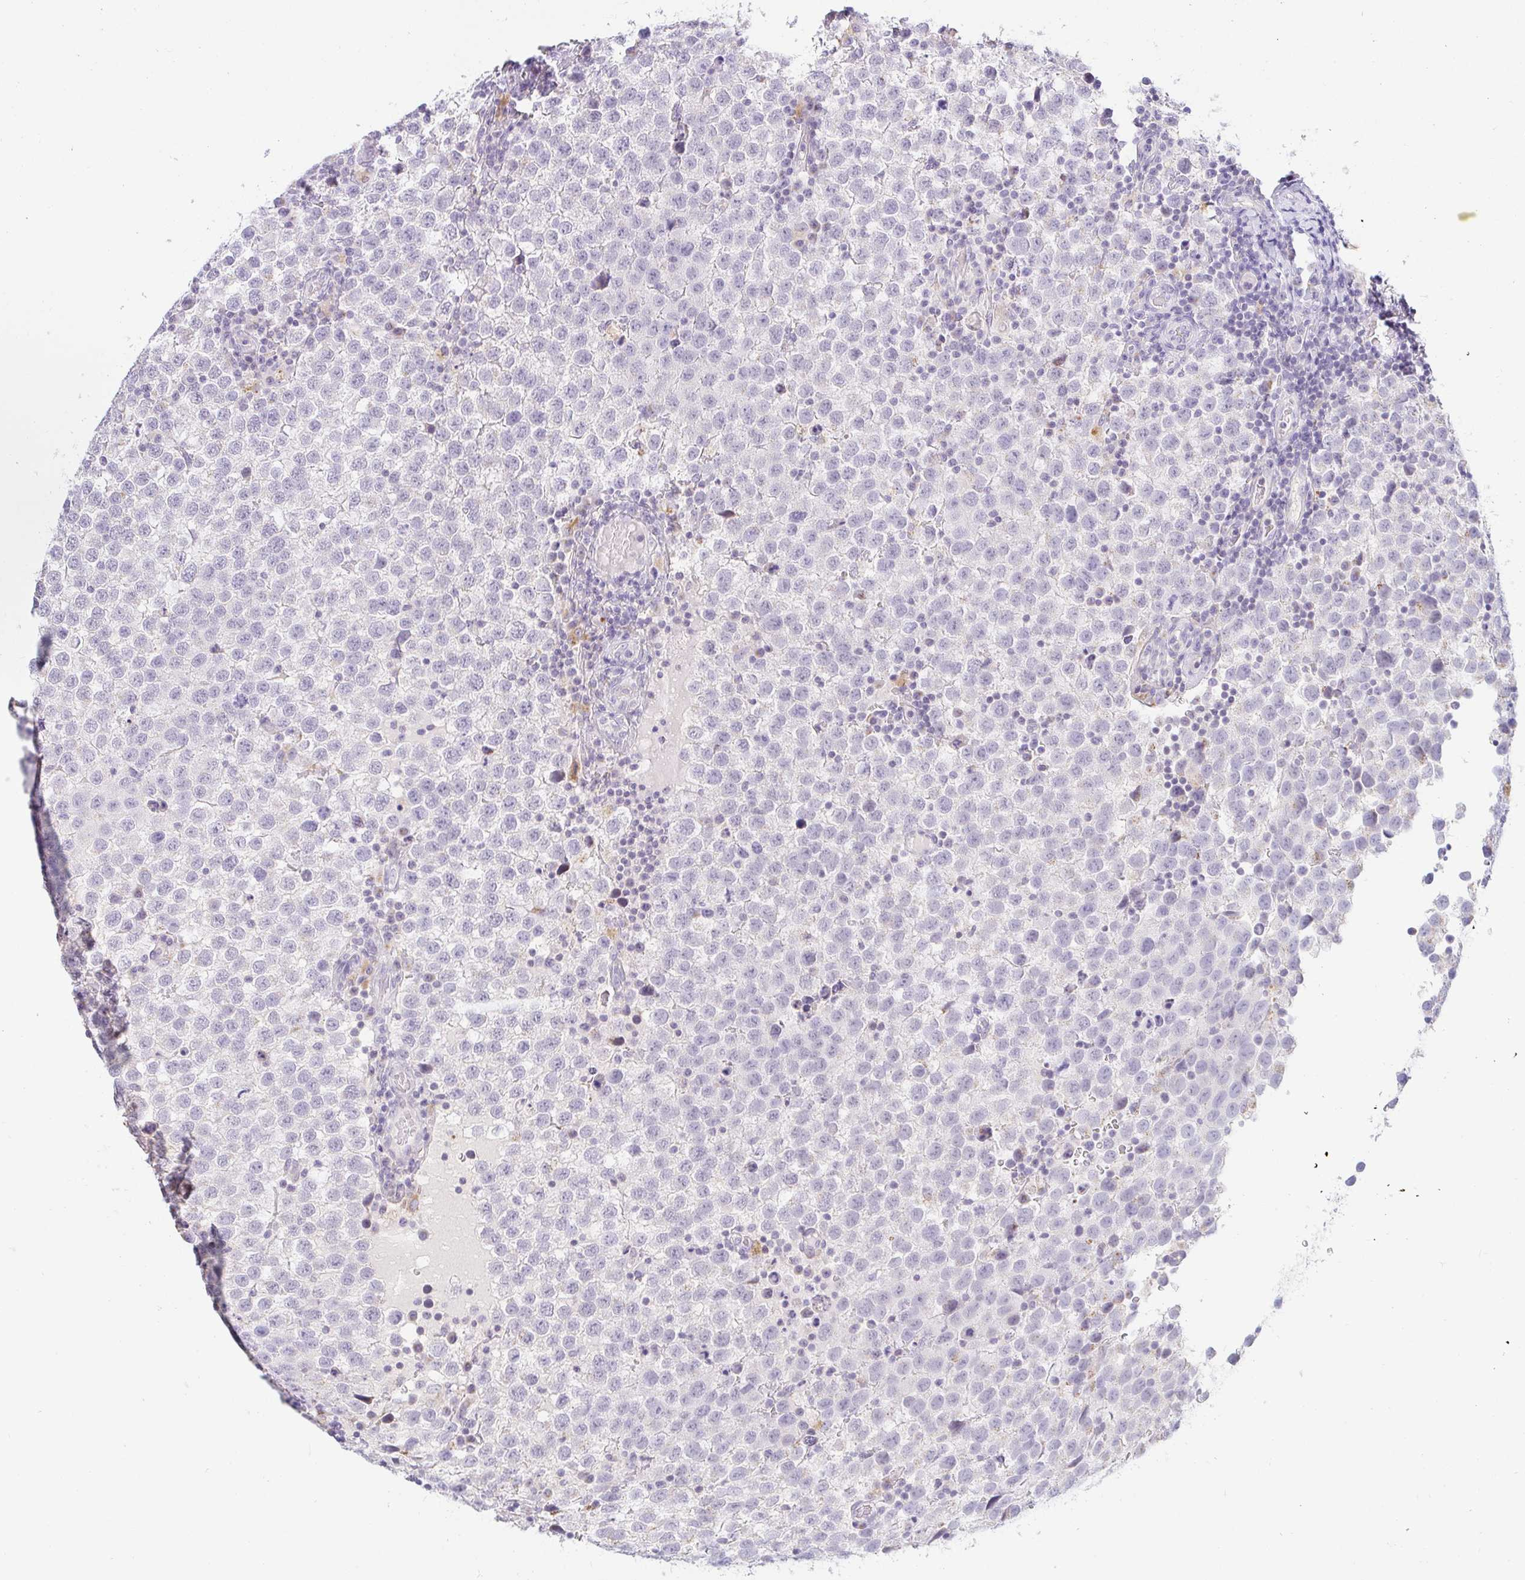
{"staining": {"intensity": "negative", "quantity": "none", "location": "none"}, "tissue": "testis cancer", "cell_type": "Tumor cells", "image_type": "cancer", "snomed": [{"axis": "morphology", "description": "Seminoma, NOS"}, {"axis": "topography", "description": "Testis"}], "caption": "Immunohistochemistry photomicrograph of neoplastic tissue: testis seminoma stained with DAB (3,3'-diaminobenzidine) shows no significant protein expression in tumor cells.", "gene": "OR51D1", "patient": {"sex": "male", "age": 34}}